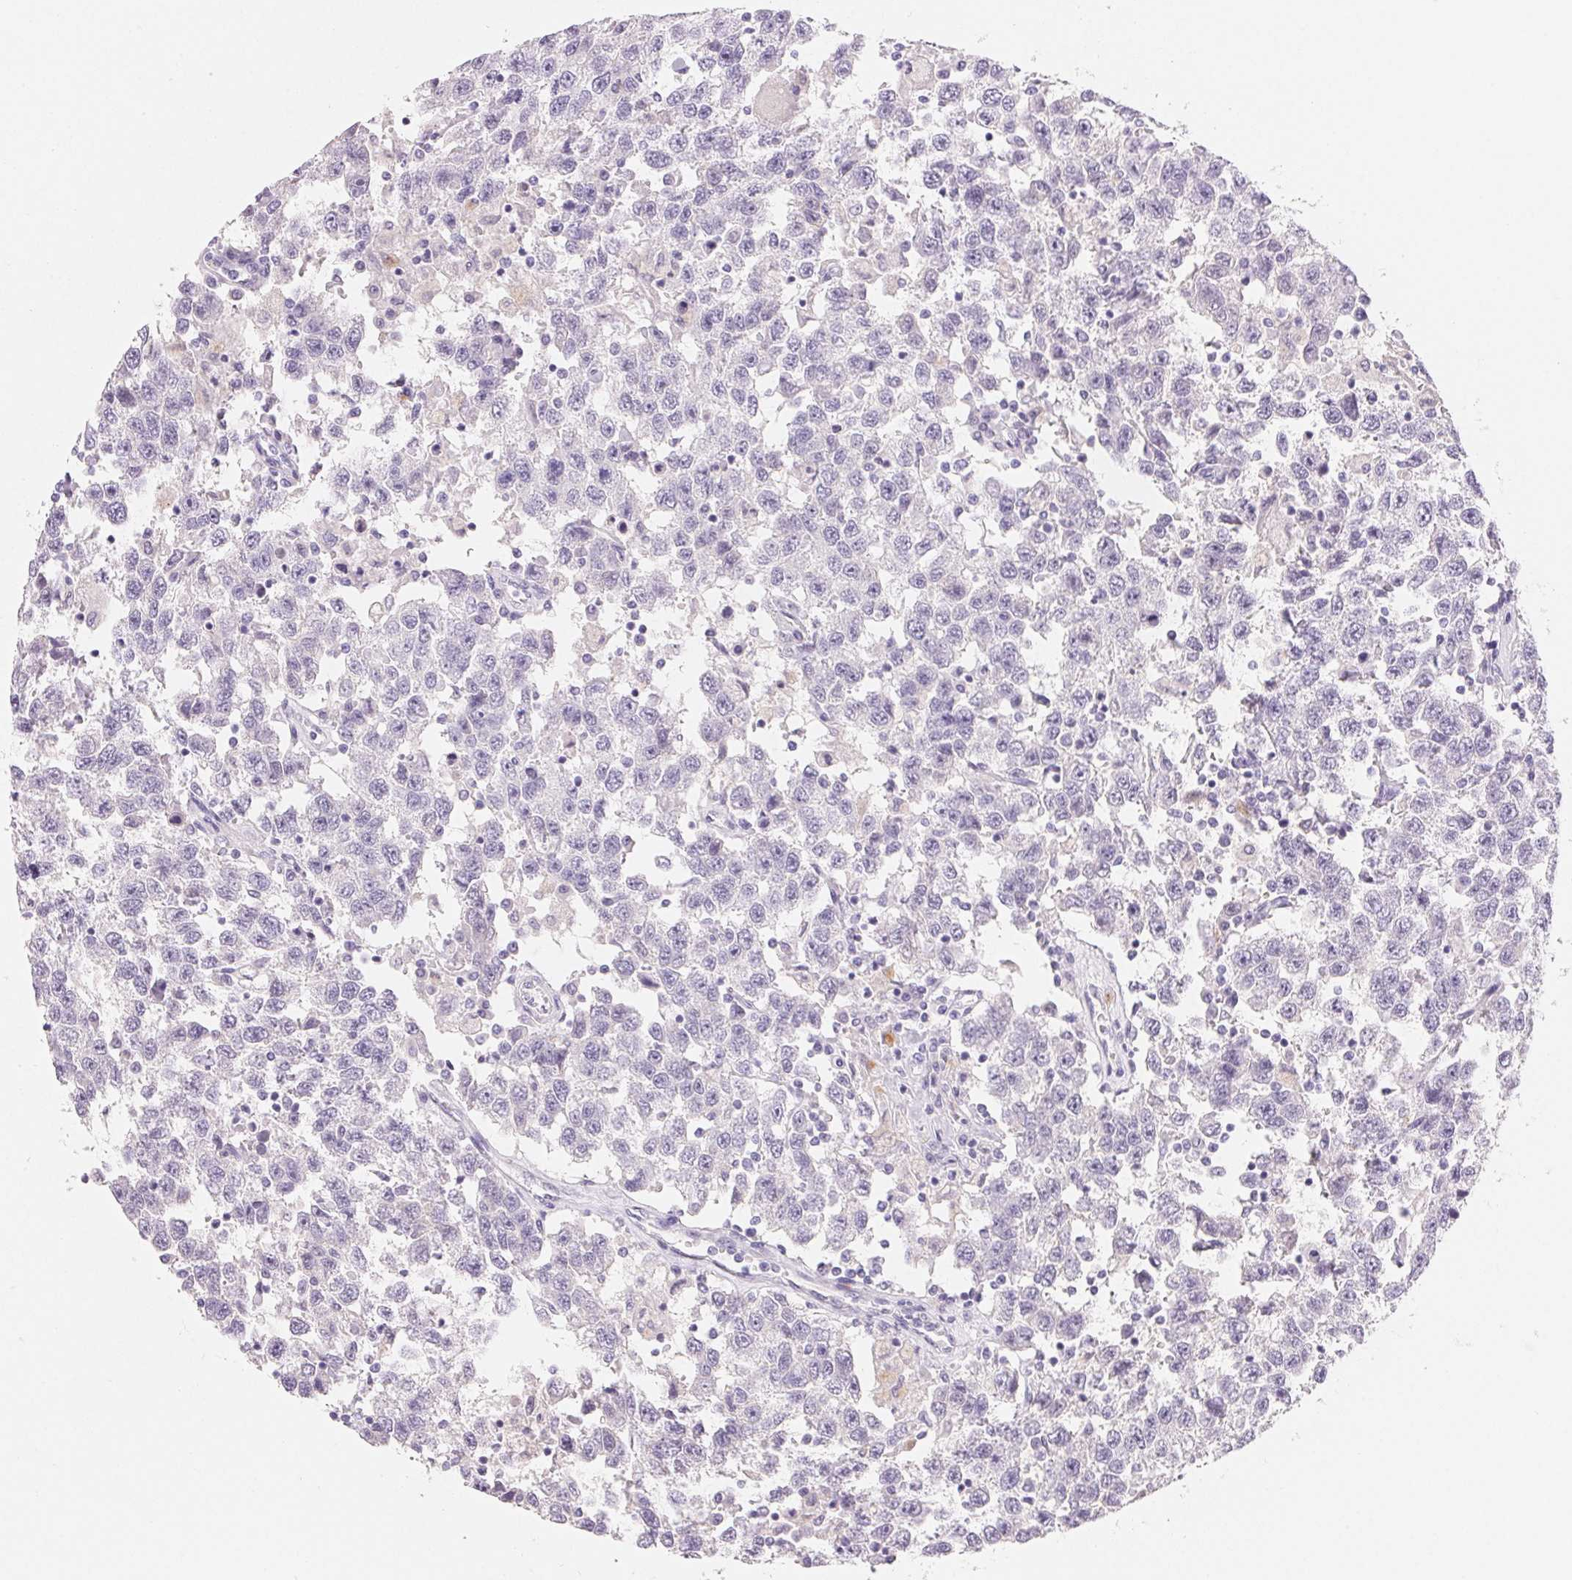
{"staining": {"intensity": "negative", "quantity": "none", "location": "none"}, "tissue": "testis cancer", "cell_type": "Tumor cells", "image_type": "cancer", "snomed": [{"axis": "morphology", "description": "Seminoma, NOS"}, {"axis": "topography", "description": "Testis"}], "caption": "DAB immunohistochemical staining of testis cancer (seminoma) demonstrates no significant positivity in tumor cells.", "gene": "BPIFB2", "patient": {"sex": "male", "age": 41}}